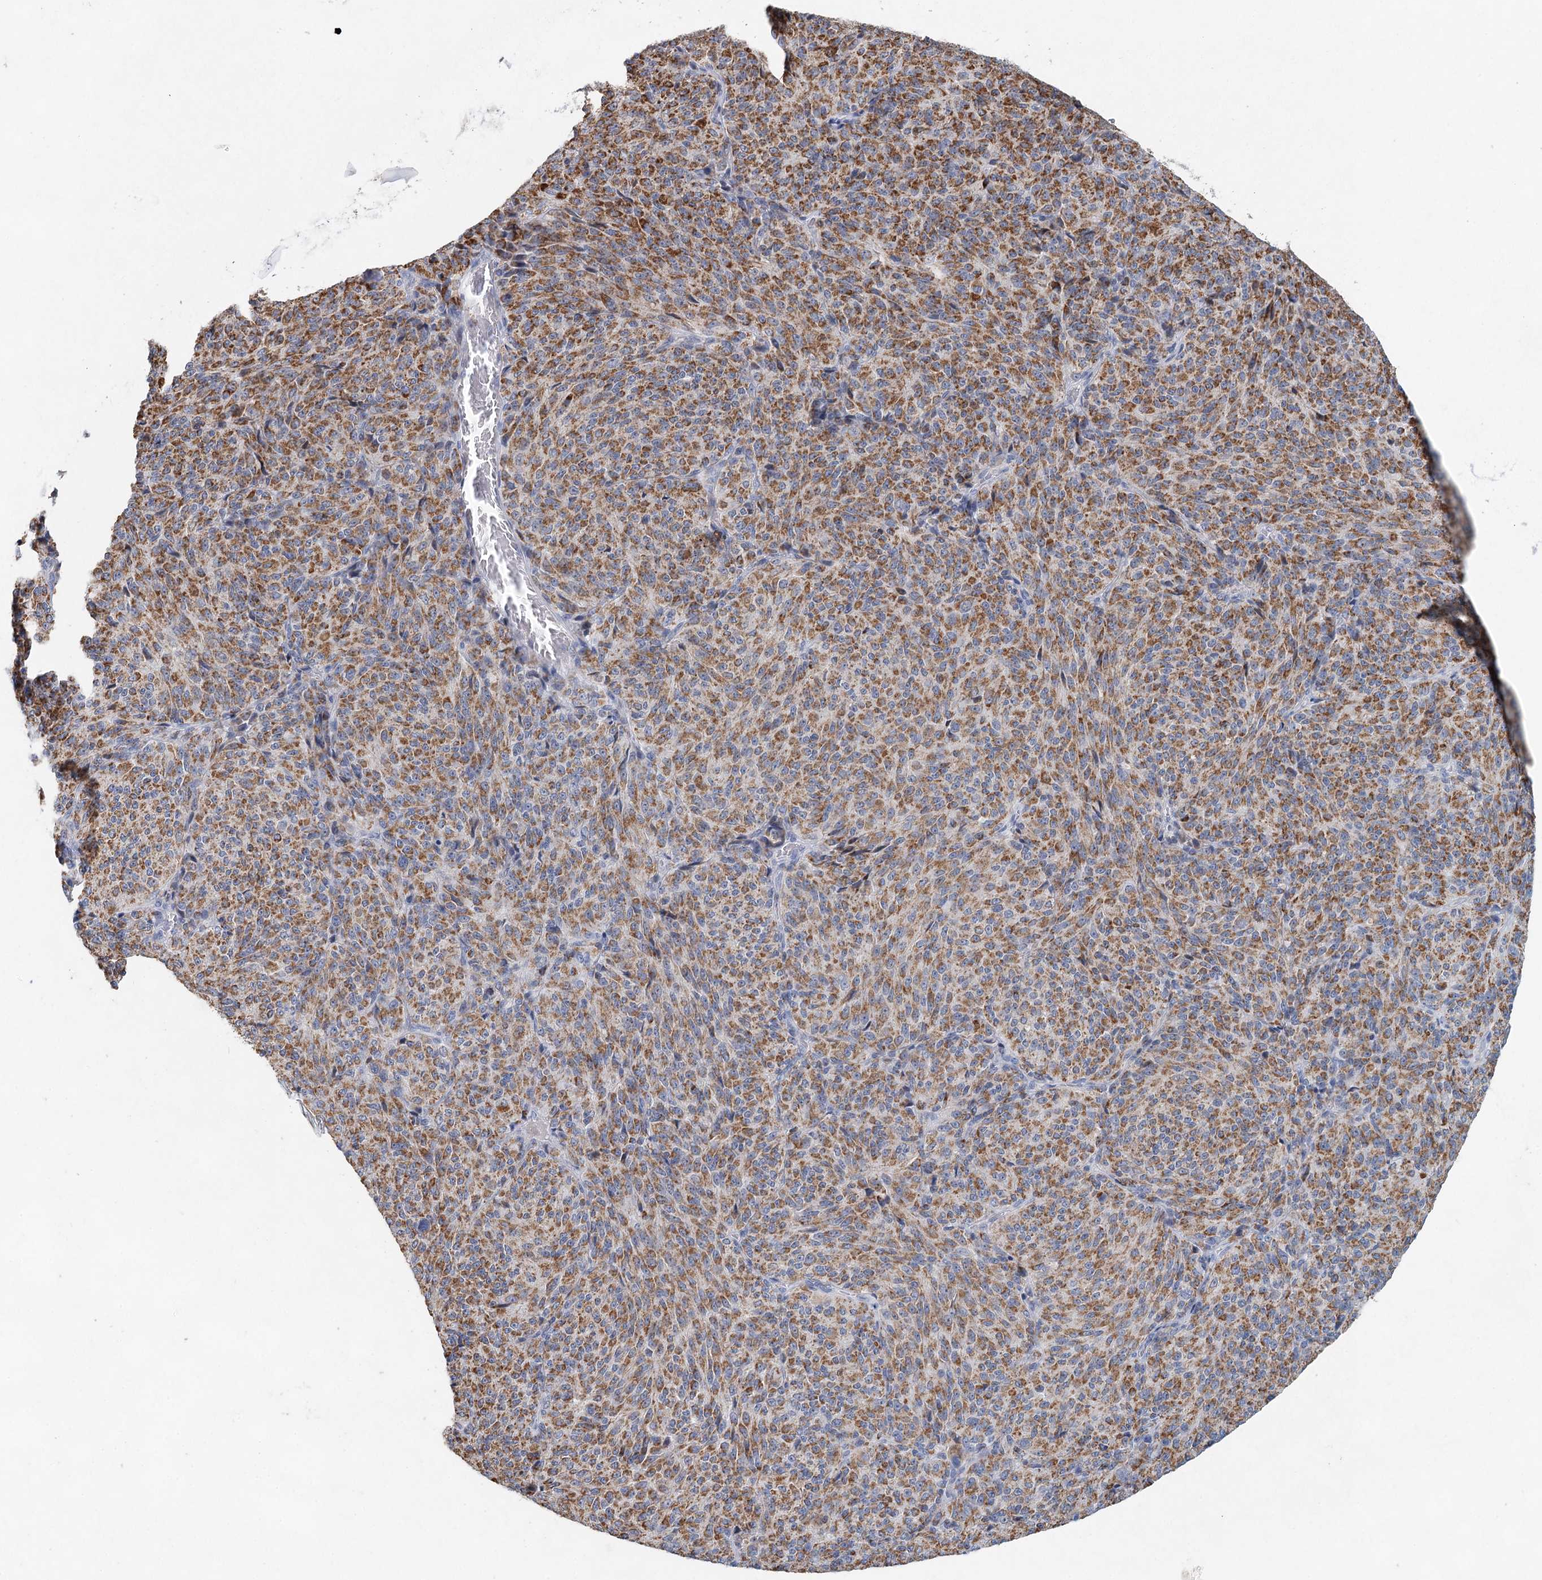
{"staining": {"intensity": "moderate", "quantity": ">75%", "location": "cytoplasmic/membranous"}, "tissue": "melanoma", "cell_type": "Tumor cells", "image_type": "cancer", "snomed": [{"axis": "morphology", "description": "Malignant melanoma, Metastatic site"}, {"axis": "topography", "description": "Brain"}], "caption": "Tumor cells display moderate cytoplasmic/membranous positivity in about >75% of cells in melanoma. Using DAB (brown) and hematoxylin (blue) stains, captured at high magnification using brightfield microscopy.", "gene": "XPO6", "patient": {"sex": "female", "age": 56}}